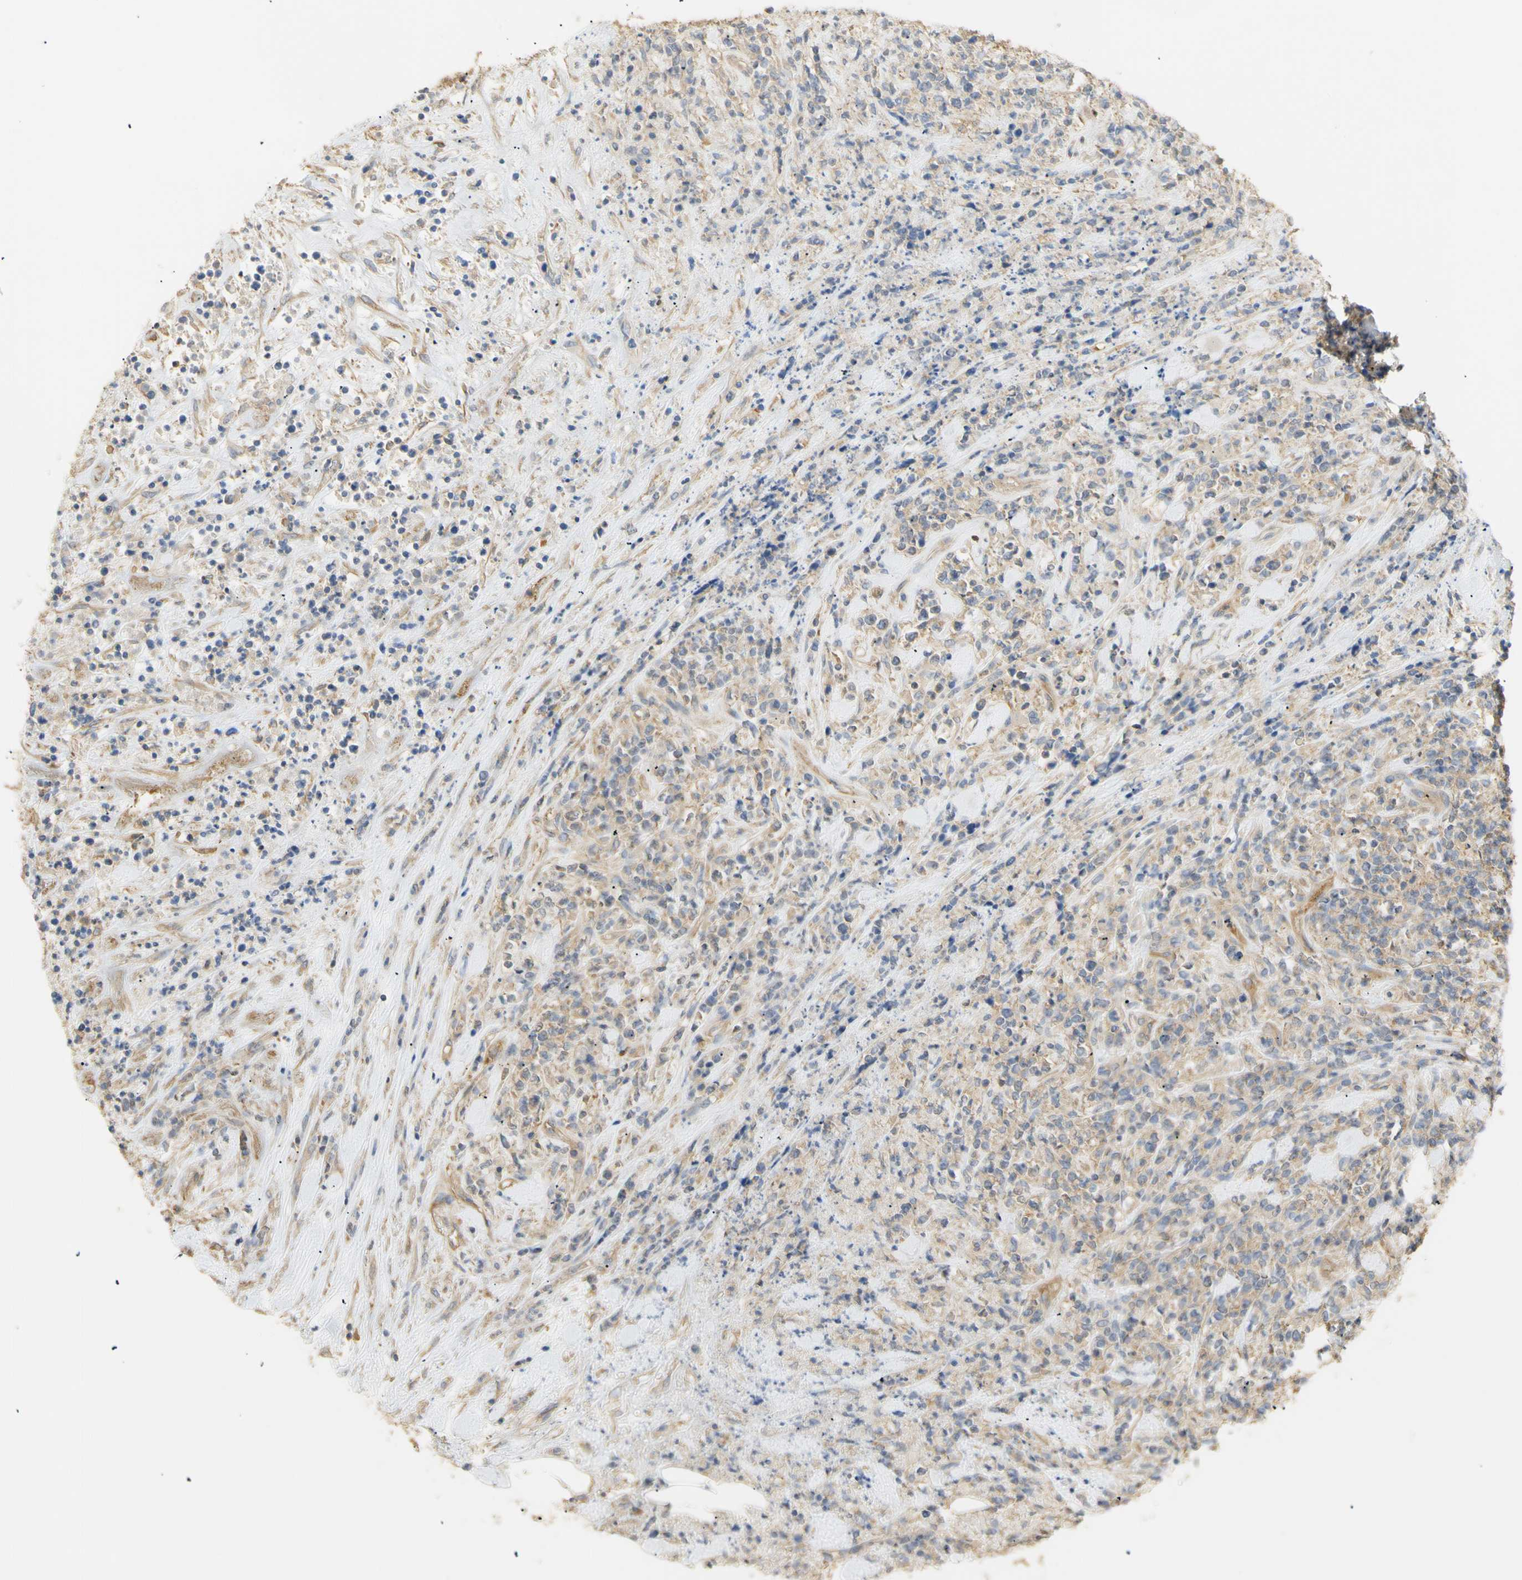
{"staining": {"intensity": "negative", "quantity": "none", "location": "none"}, "tissue": "lymphoma", "cell_type": "Tumor cells", "image_type": "cancer", "snomed": [{"axis": "morphology", "description": "Malignant lymphoma, non-Hodgkin's type, High grade"}, {"axis": "topography", "description": "Soft tissue"}], "caption": "High magnification brightfield microscopy of high-grade malignant lymphoma, non-Hodgkin's type stained with DAB (3,3'-diaminobenzidine) (brown) and counterstained with hematoxylin (blue): tumor cells show no significant staining.", "gene": "KCNE4", "patient": {"sex": "male", "age": 18}}